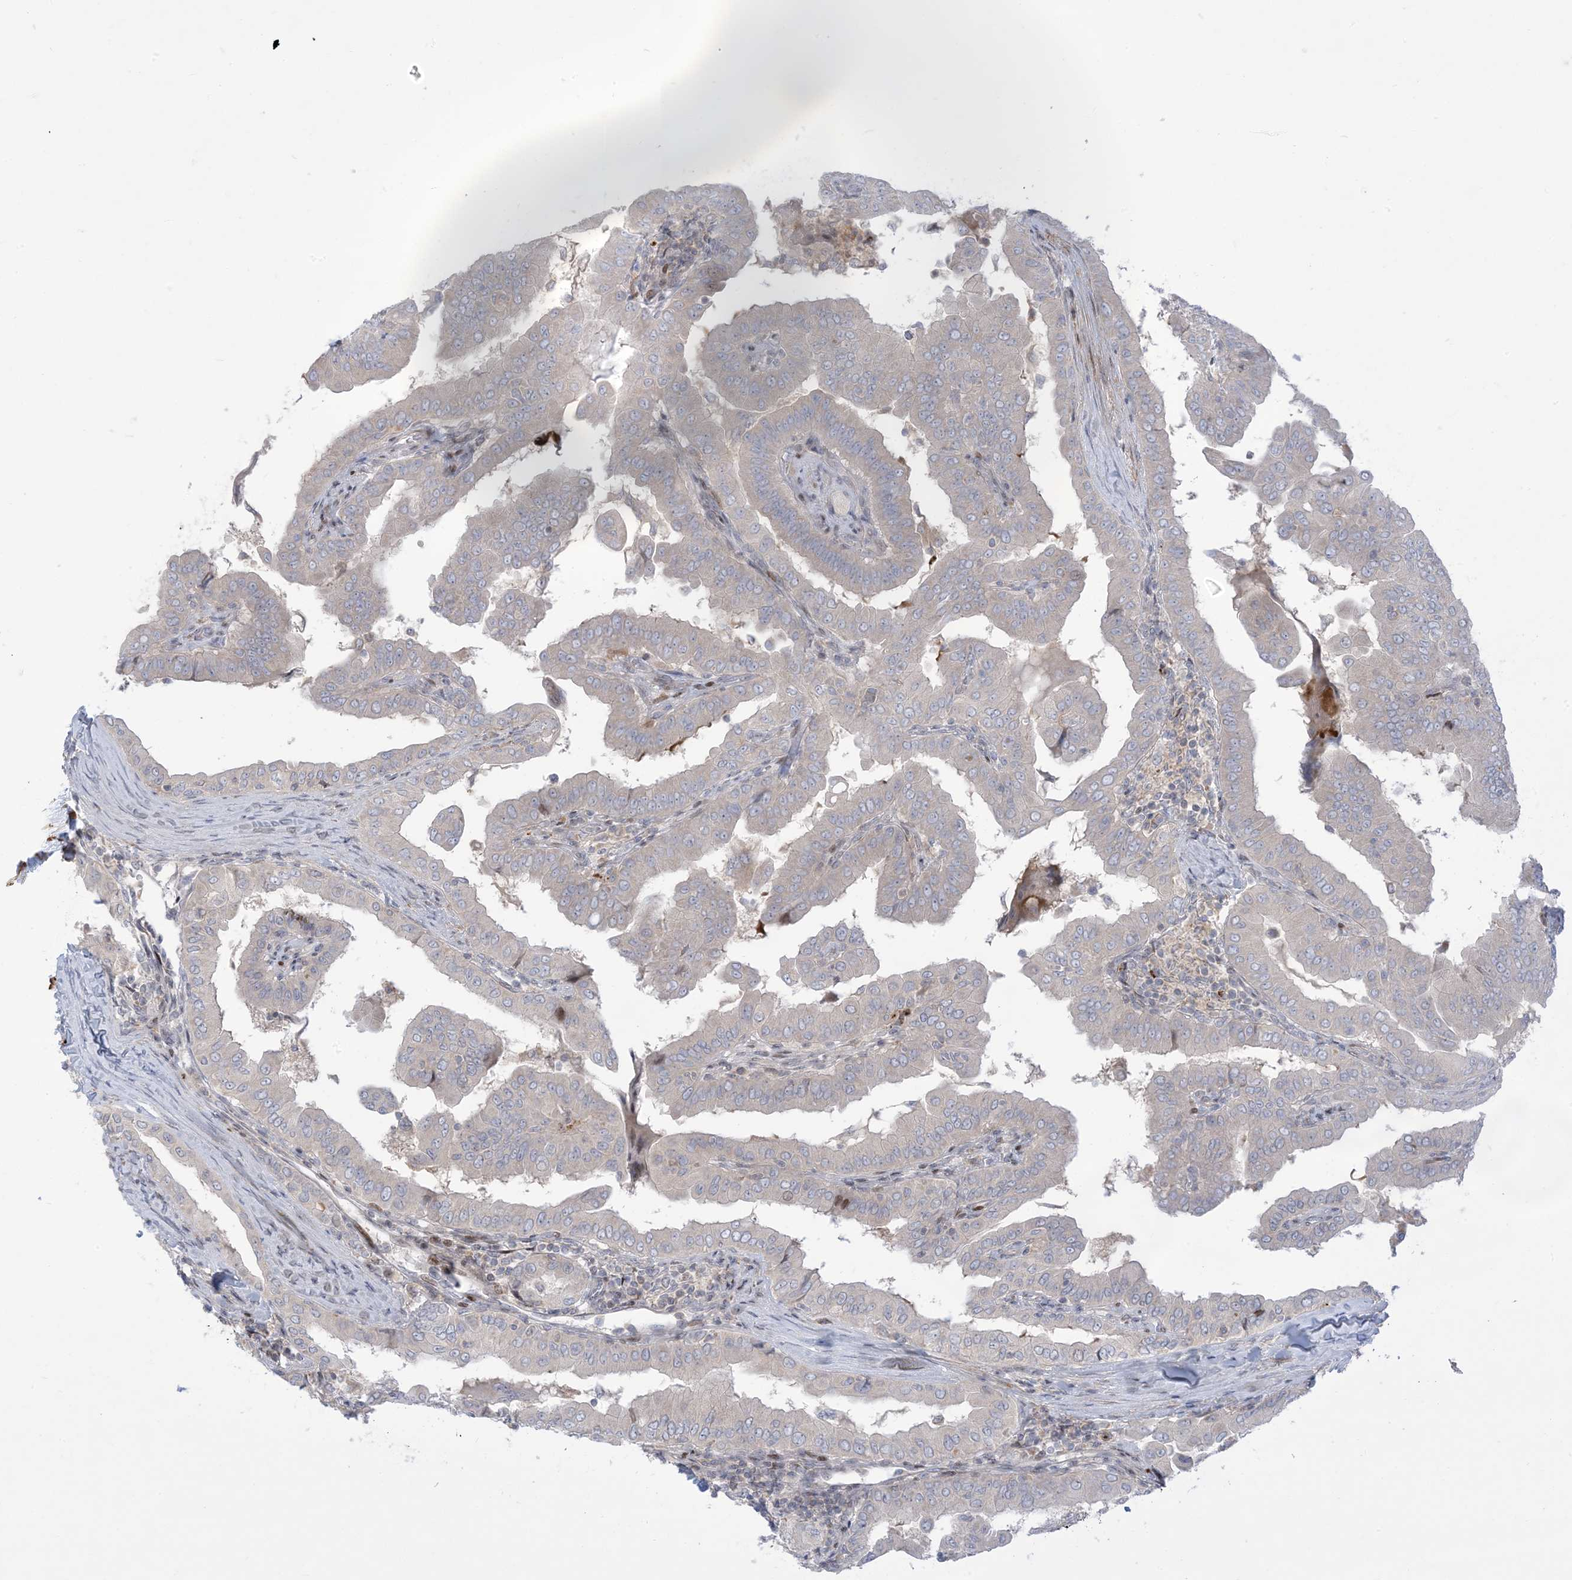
{"staining": {"intensity": "negative", "quantity": "none", "location": "none"}, "tissue": "thyroid cancer", "cell_type": "Tumor cells", "image_type": "cancer", "snomed": [{"axis": "morphology", "description": "Papillary adenocarcinoma, NOS"}, {"axis": "topography", "description": "Thyroid gland"}], "caption": "This histopathology image is of thyroid papillary adenocarcinoma stained with IHC to label a protein in brown with the nuclei are counter-stained blue. There is no positivity in tumor cells. The staining is performed using DAB (3,3'-diaminobenzidine) brown chromogen with nuclei counter-stained in using hematoxylin.", "gene": "AFTPH", "patient": {"sex": "male", "age": 33}}